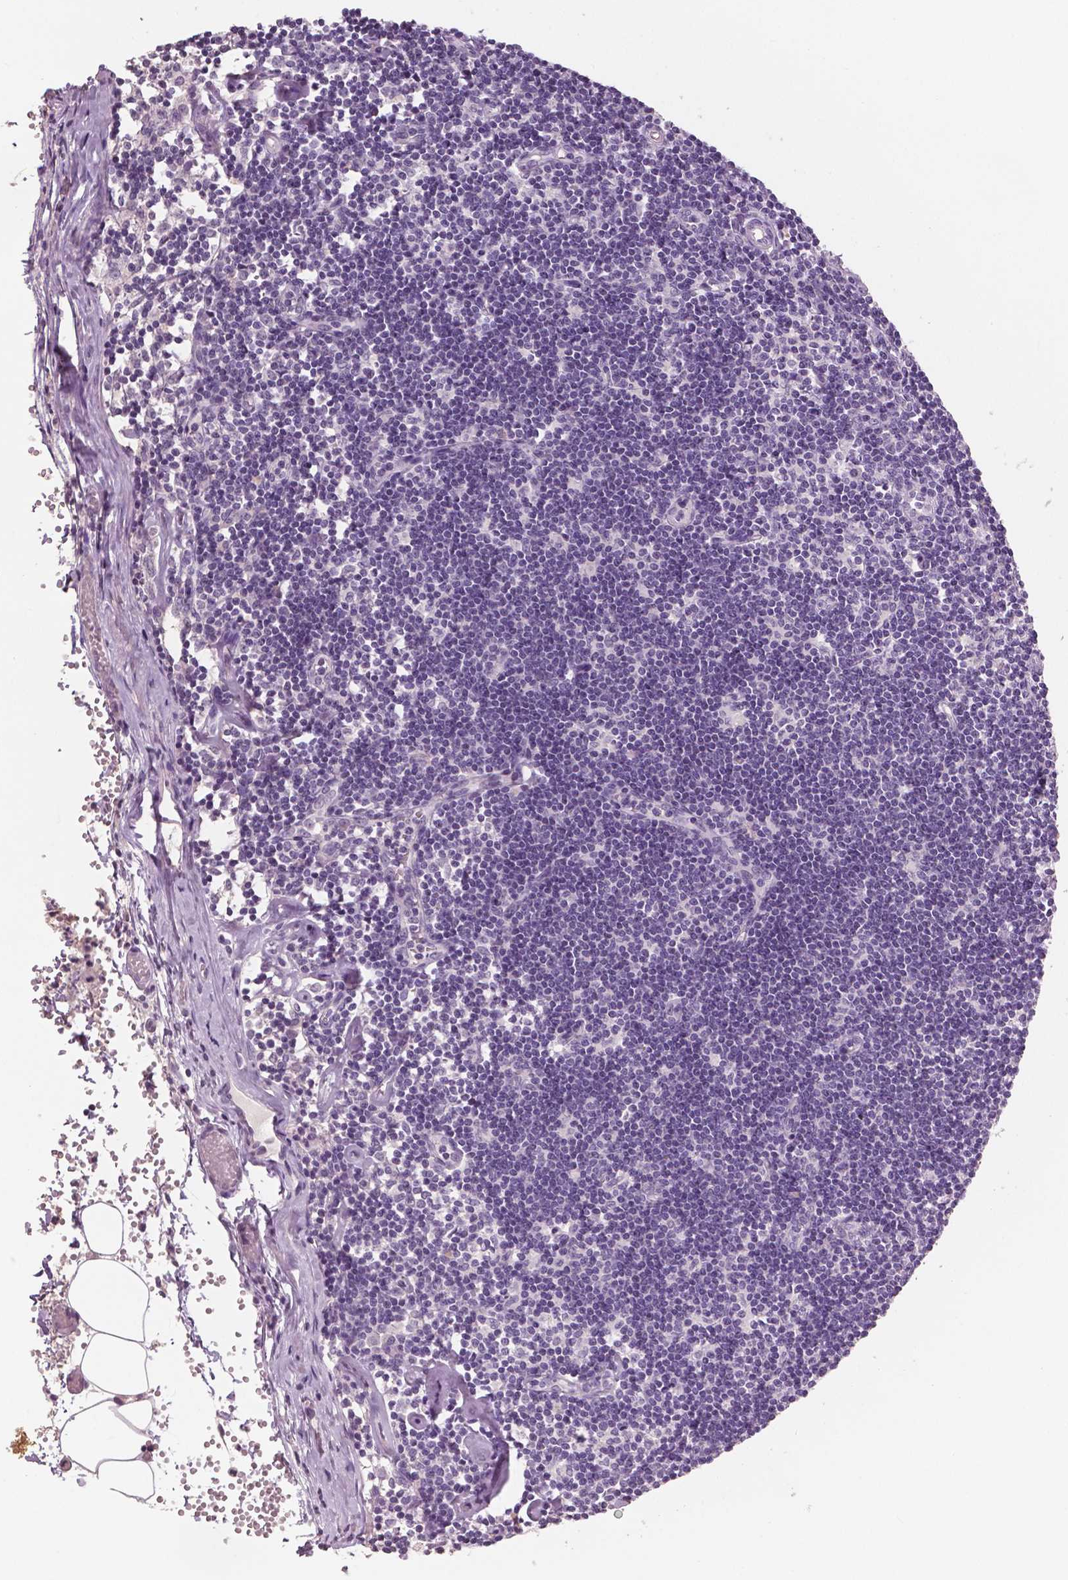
{"staining": {"intensity": "negative", "quantity": "none", "location": "none"}, "tissue": "lymph node", "cell_type": "Germinal center cells", "image_type": "normal", "snomed": [{"axis": "morphology", "description": "Normal tissue, NOS"}, {"axis": "topography", "description": "Lymph node"}], "caption": "Immunohistochemistry histopathology image of unremarkable lymph node: human lymph node stained with DAB shows no significant protein positivity in germinal center cells. The staining was performed using DAB to visualize the protein expression in brown, while the nuclei were stained in blue with hematoxylin (Magnification: 20x).", "gene": "NECAB1", "patient": {"sex": "female", "age": 42}}